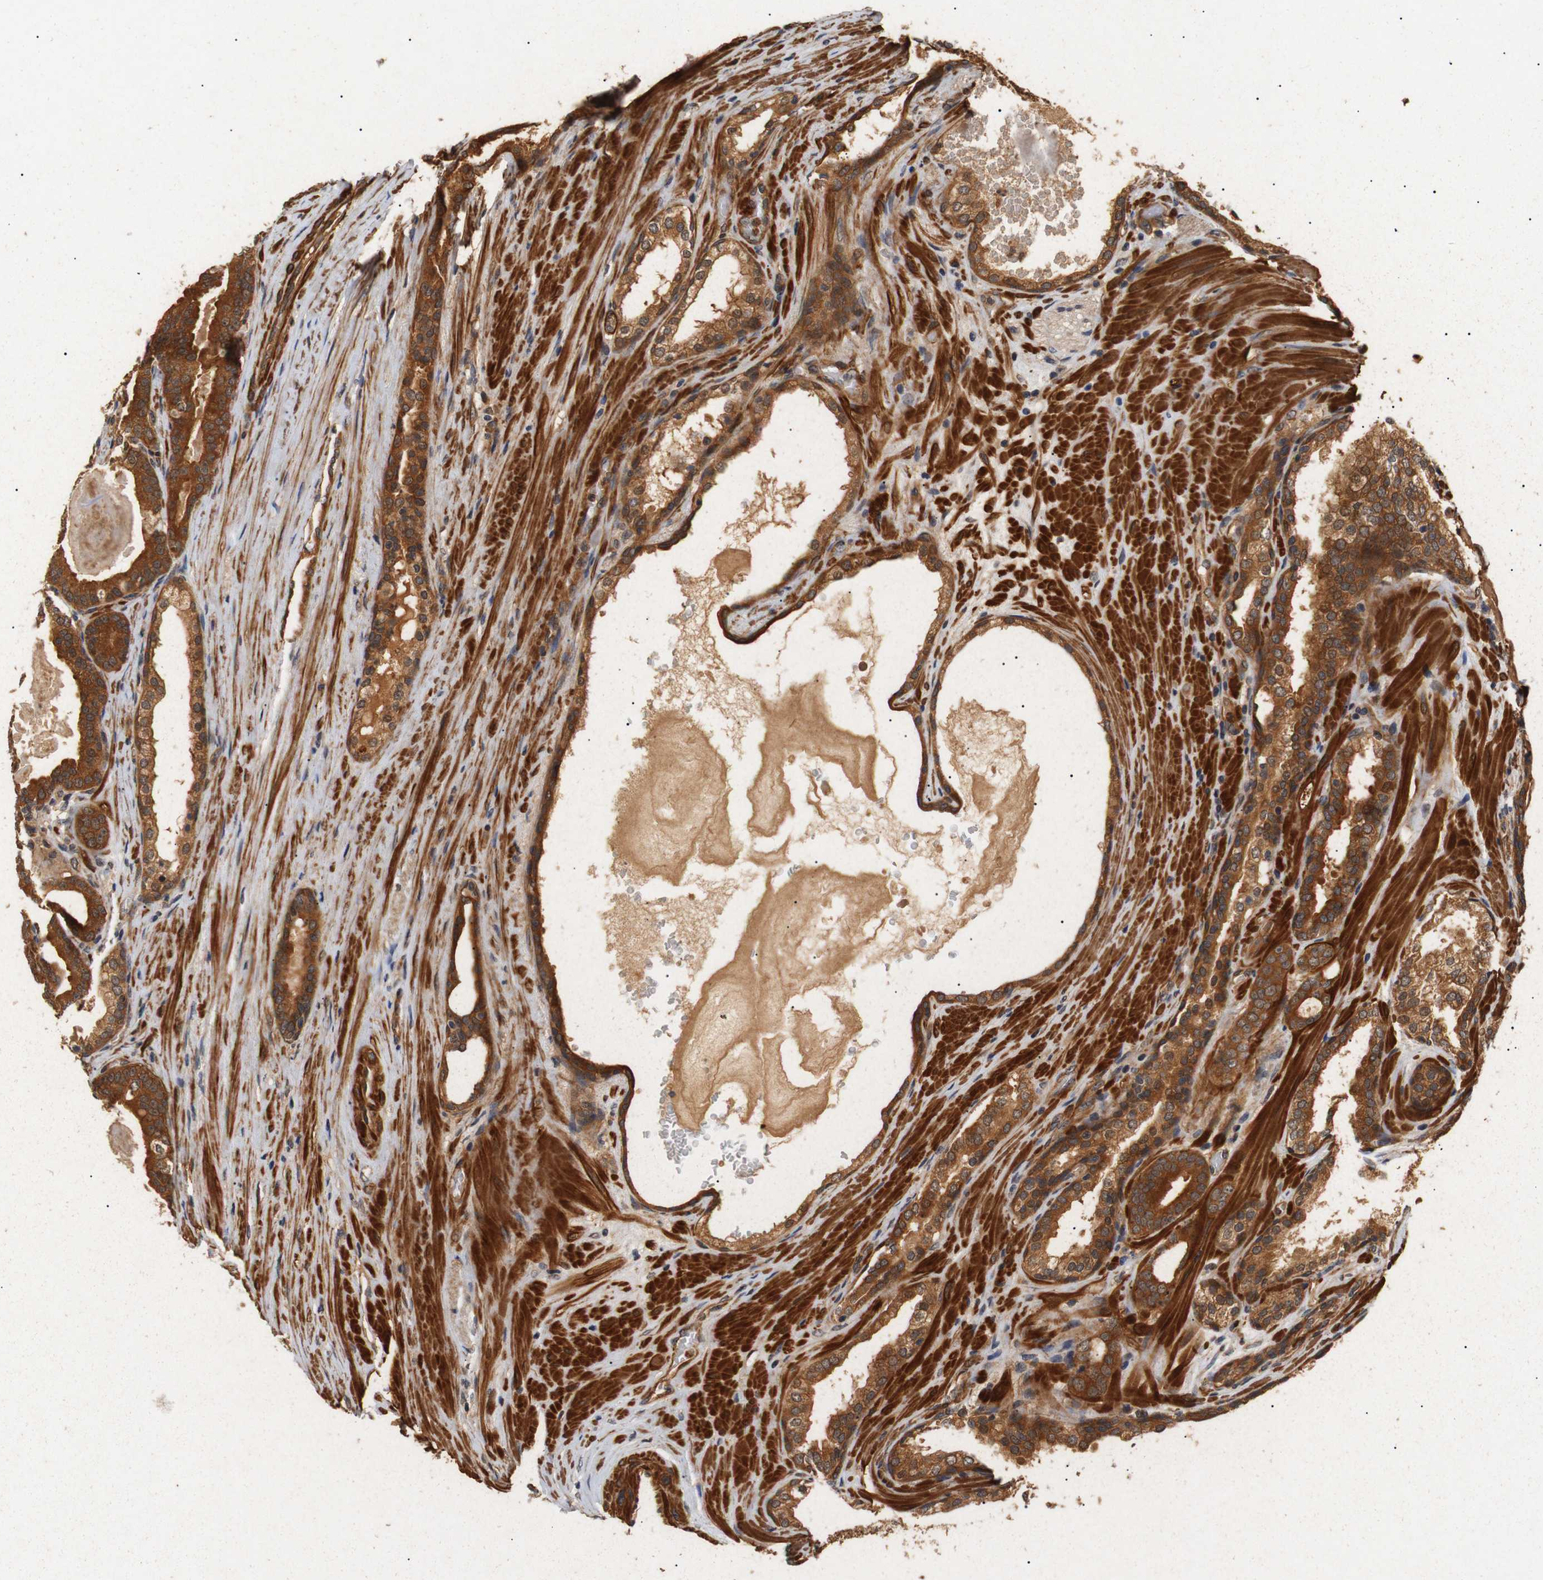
{"staining": {"intensity": "strong", "quantity": ">75%", "location": "cytoplasmic/membranous"}, "tissue": "prostate cancer", "cell_type": "Tumor cells", "image_type": "cancer", "snomed": [{"axis": "morphology", "description": "Adenocarcinoma, High grade"}, {"axis": "topography", "description": "Prostate"}], "caption": "Immunohistochemical staining of human prostate cancer exhibits high levels of strong cytoplasmic/membranous staining in approximately >75% of tumor cells.", "gene": "PAWR", "patient": {"sex": "male", "age": 60}}